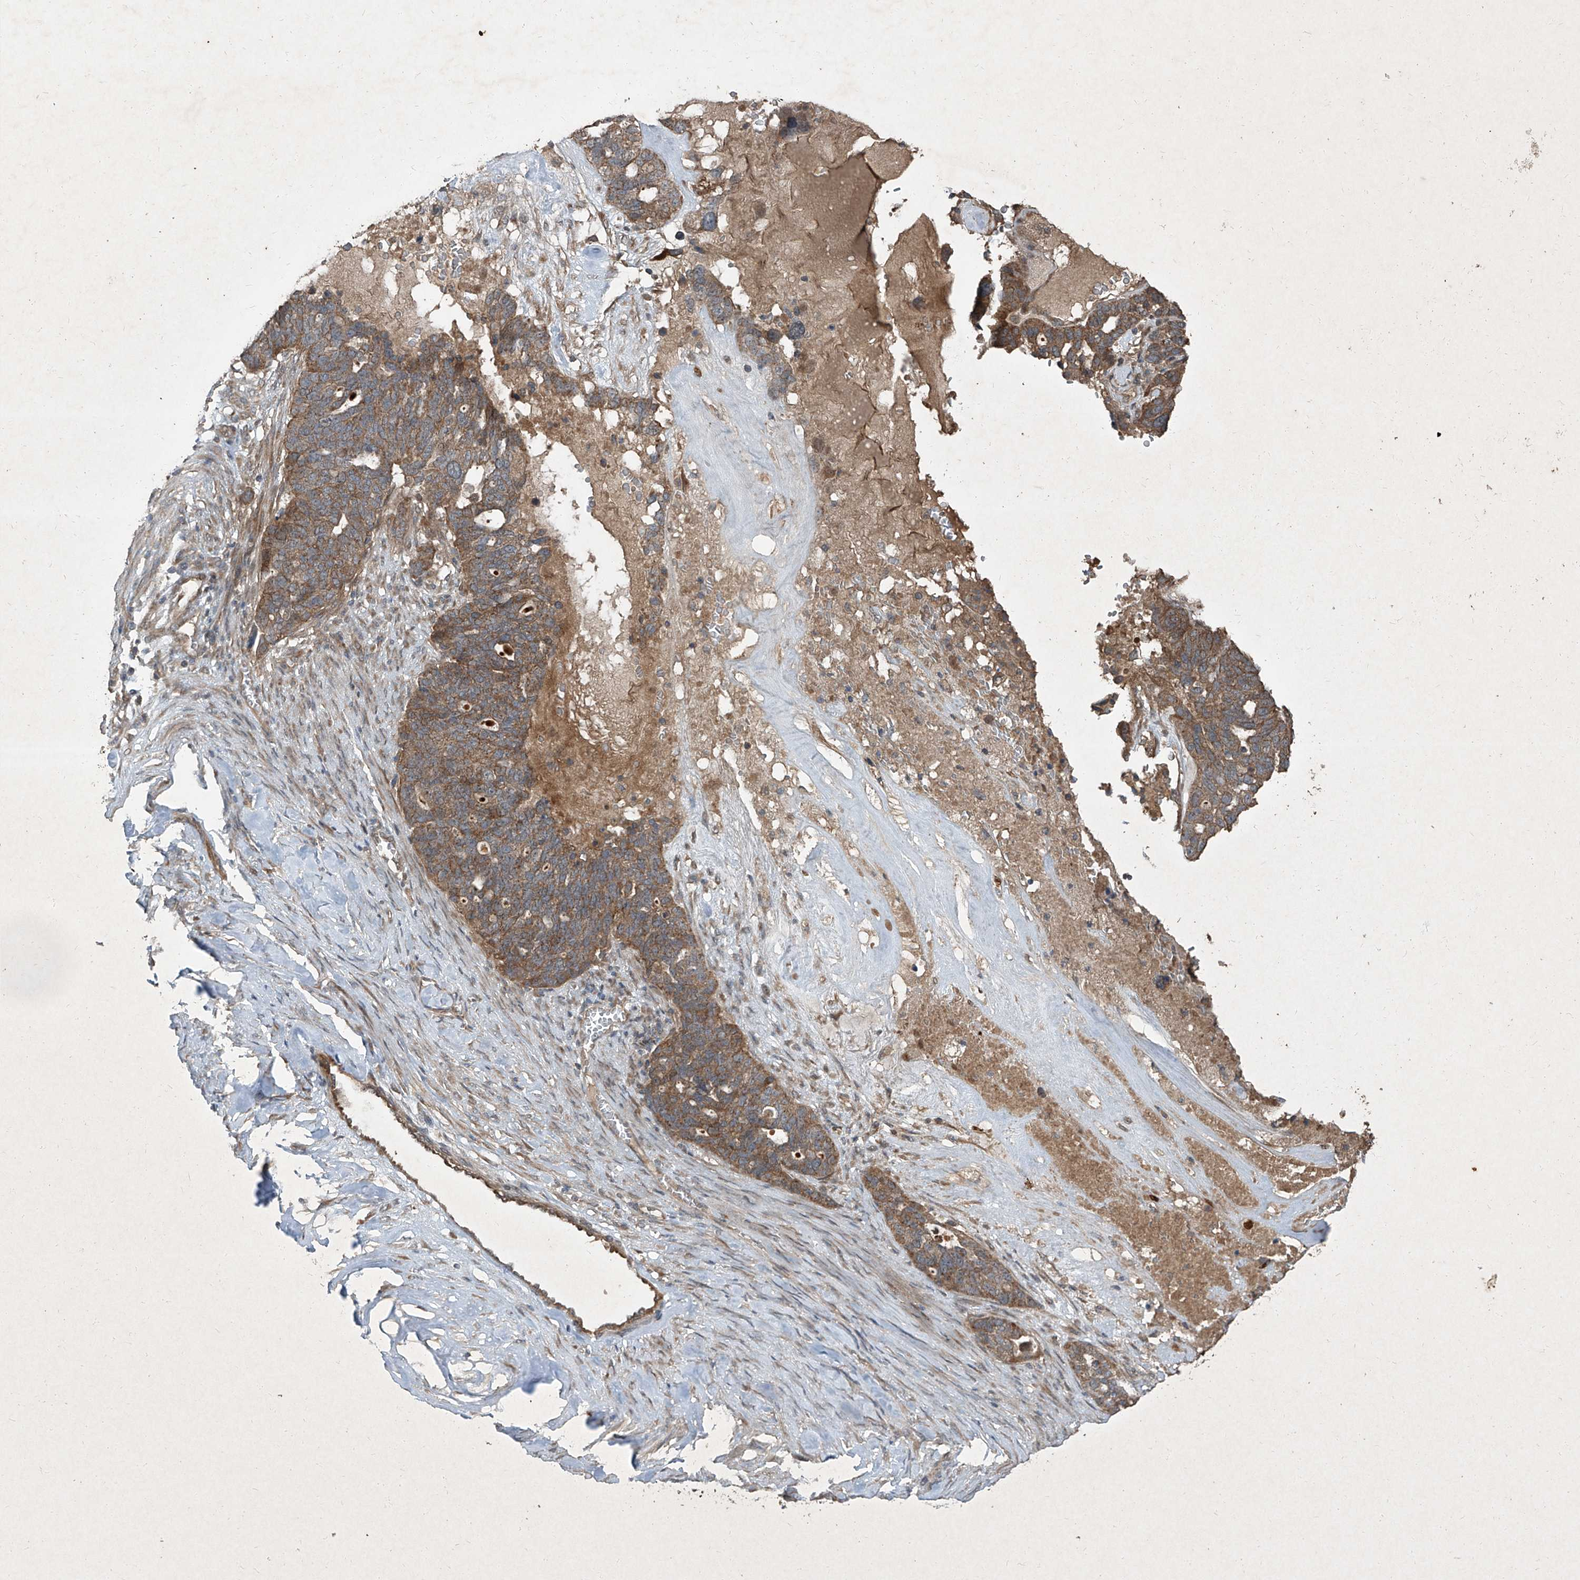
{"staining": {"intensity": "moderate", "quantity": ">75%", "location": "cytoplasmic/membranous"}, "tissue": "ovarian cancer", "cell_type": "Tumor cells", "image_type": "cancer", "snomed": [{"axis": "morphology", "description": "Cystadenocarcinoma, serous, NOS"}, {"axis": "topography", "description": "Ovary"}], "caption": "High-magnification brightfield microscopy of ovarian serous cystadenocarcinoma stained with DAB (brown) and counterstained with hematoxylin (blue). tumor cells exhibit moderate cytoplasmic/membranous positivity is seen in about>75% of cells.", "gene": "CCN1", "patient": {"sex": "female", "age": 59}}